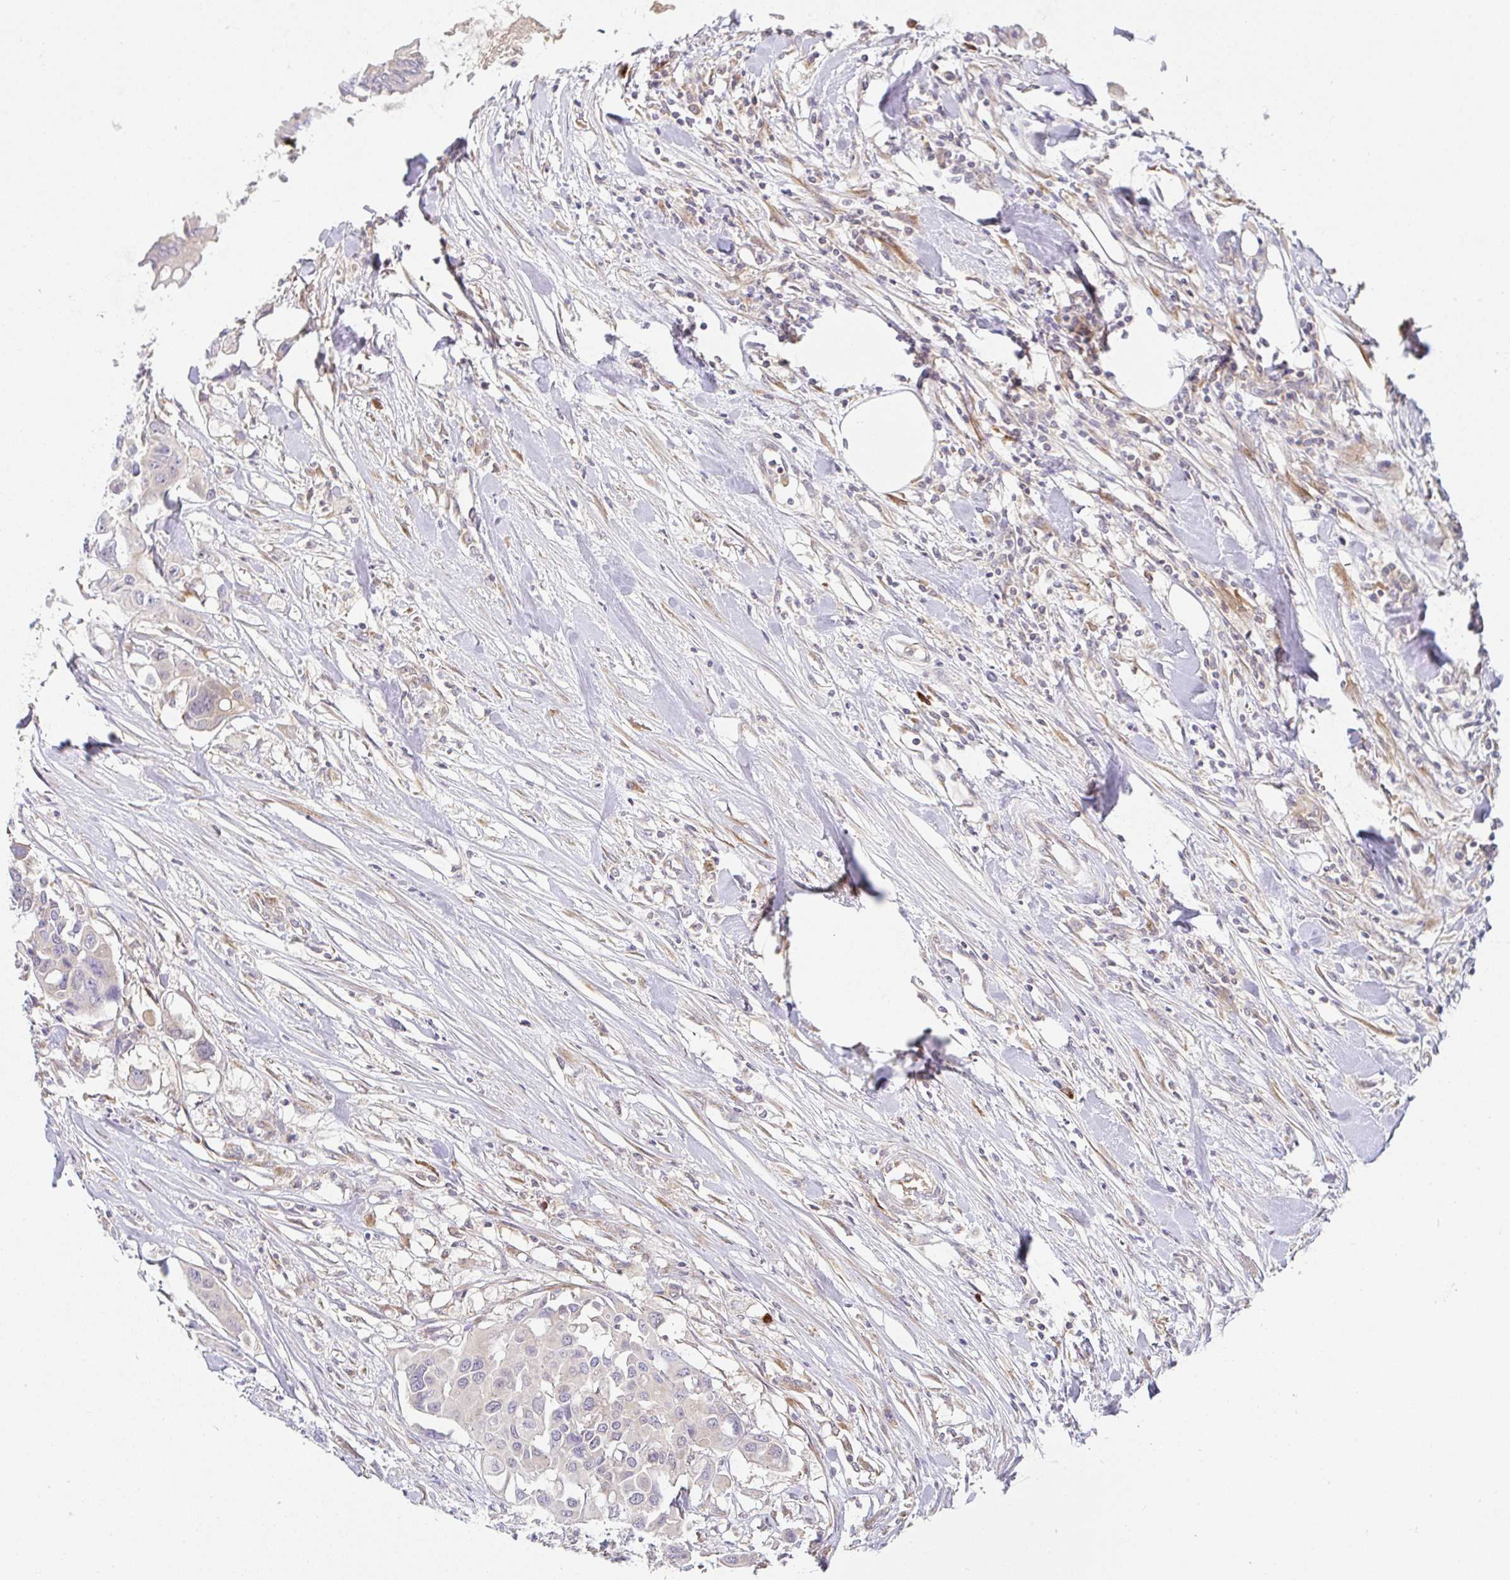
{"staining": {"intensity": "negative", "quantity": "none", "location": "none"}, "tissue": "colorectal cancer", "cell_type": "Tumor cells", "image_type": "cancer", "snomed": [{"axis": "morphology", "description": "Adenocarcinoma, NOS"}, {"axis": "topography", "description": "Colon"}], "caption": "This is a image of IHC staining of colorectal cancer, which shows no positivity in tumor cells. Nuclei are stained in blue.", "gene": "DERL2", "patient": {"sex": "male", "age": 77}}